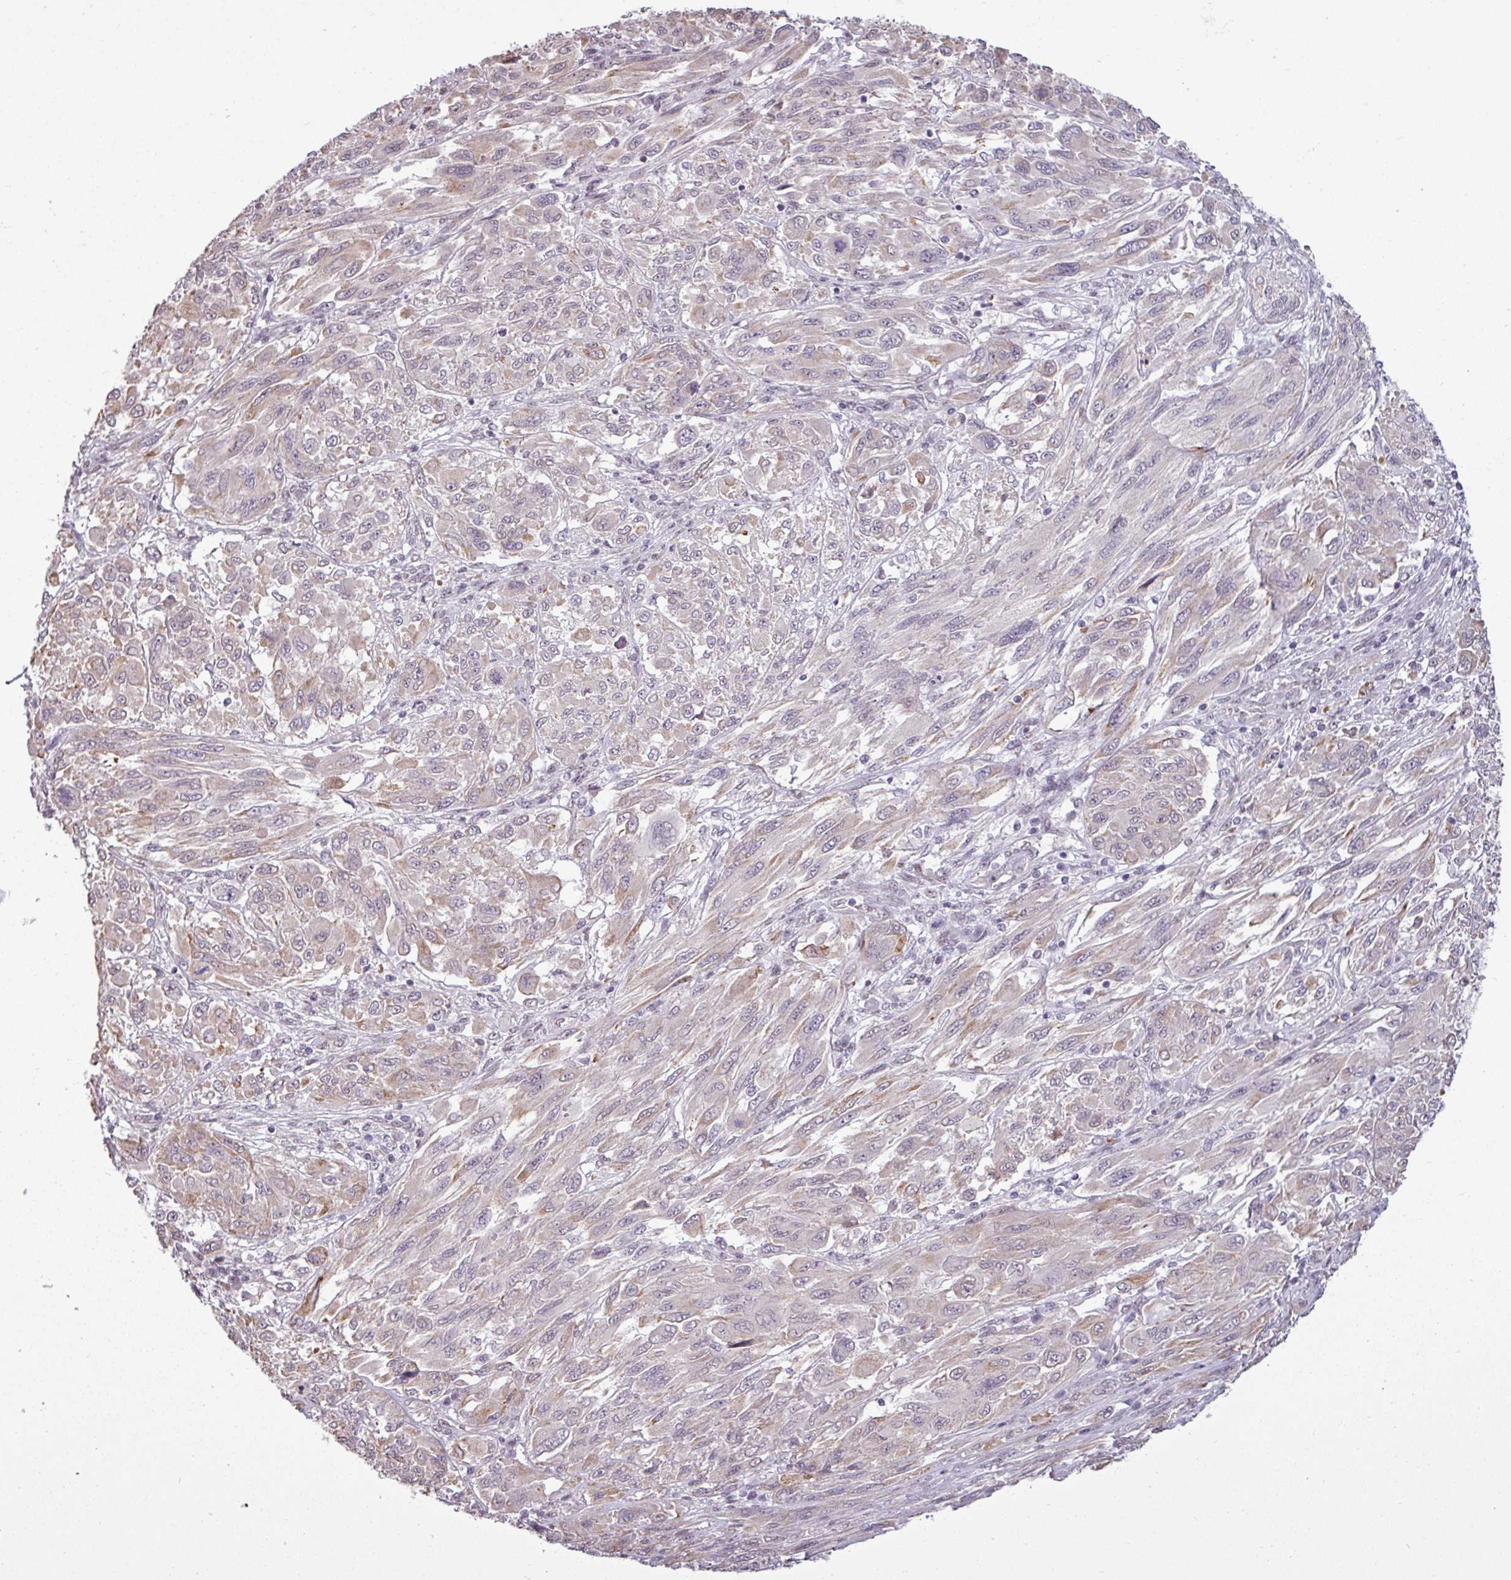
{"staining": {"intensity": "weak", "quantity": "<25%", "location": "cytoplasmic/membranous"}, "tissue": "melanoma", "cell_type": "Tumor cells", "image_type": "cancer", "snomed": [{"axis": "morphology", "description": "Malignant melanoma, NOS"}, {"axis": "topography", "description": "Skin"}], "caption": "DAB immunohistochemical staining of melanoma displays no significant expression in tumor cells. The staining is performed using DAB (3,3'-diaminobenzidine) brown chromogen with nuclei counter-stained in using hematoxylin.", "gene": "GPT2", "patient": {"sex": "female", "age": 91}}